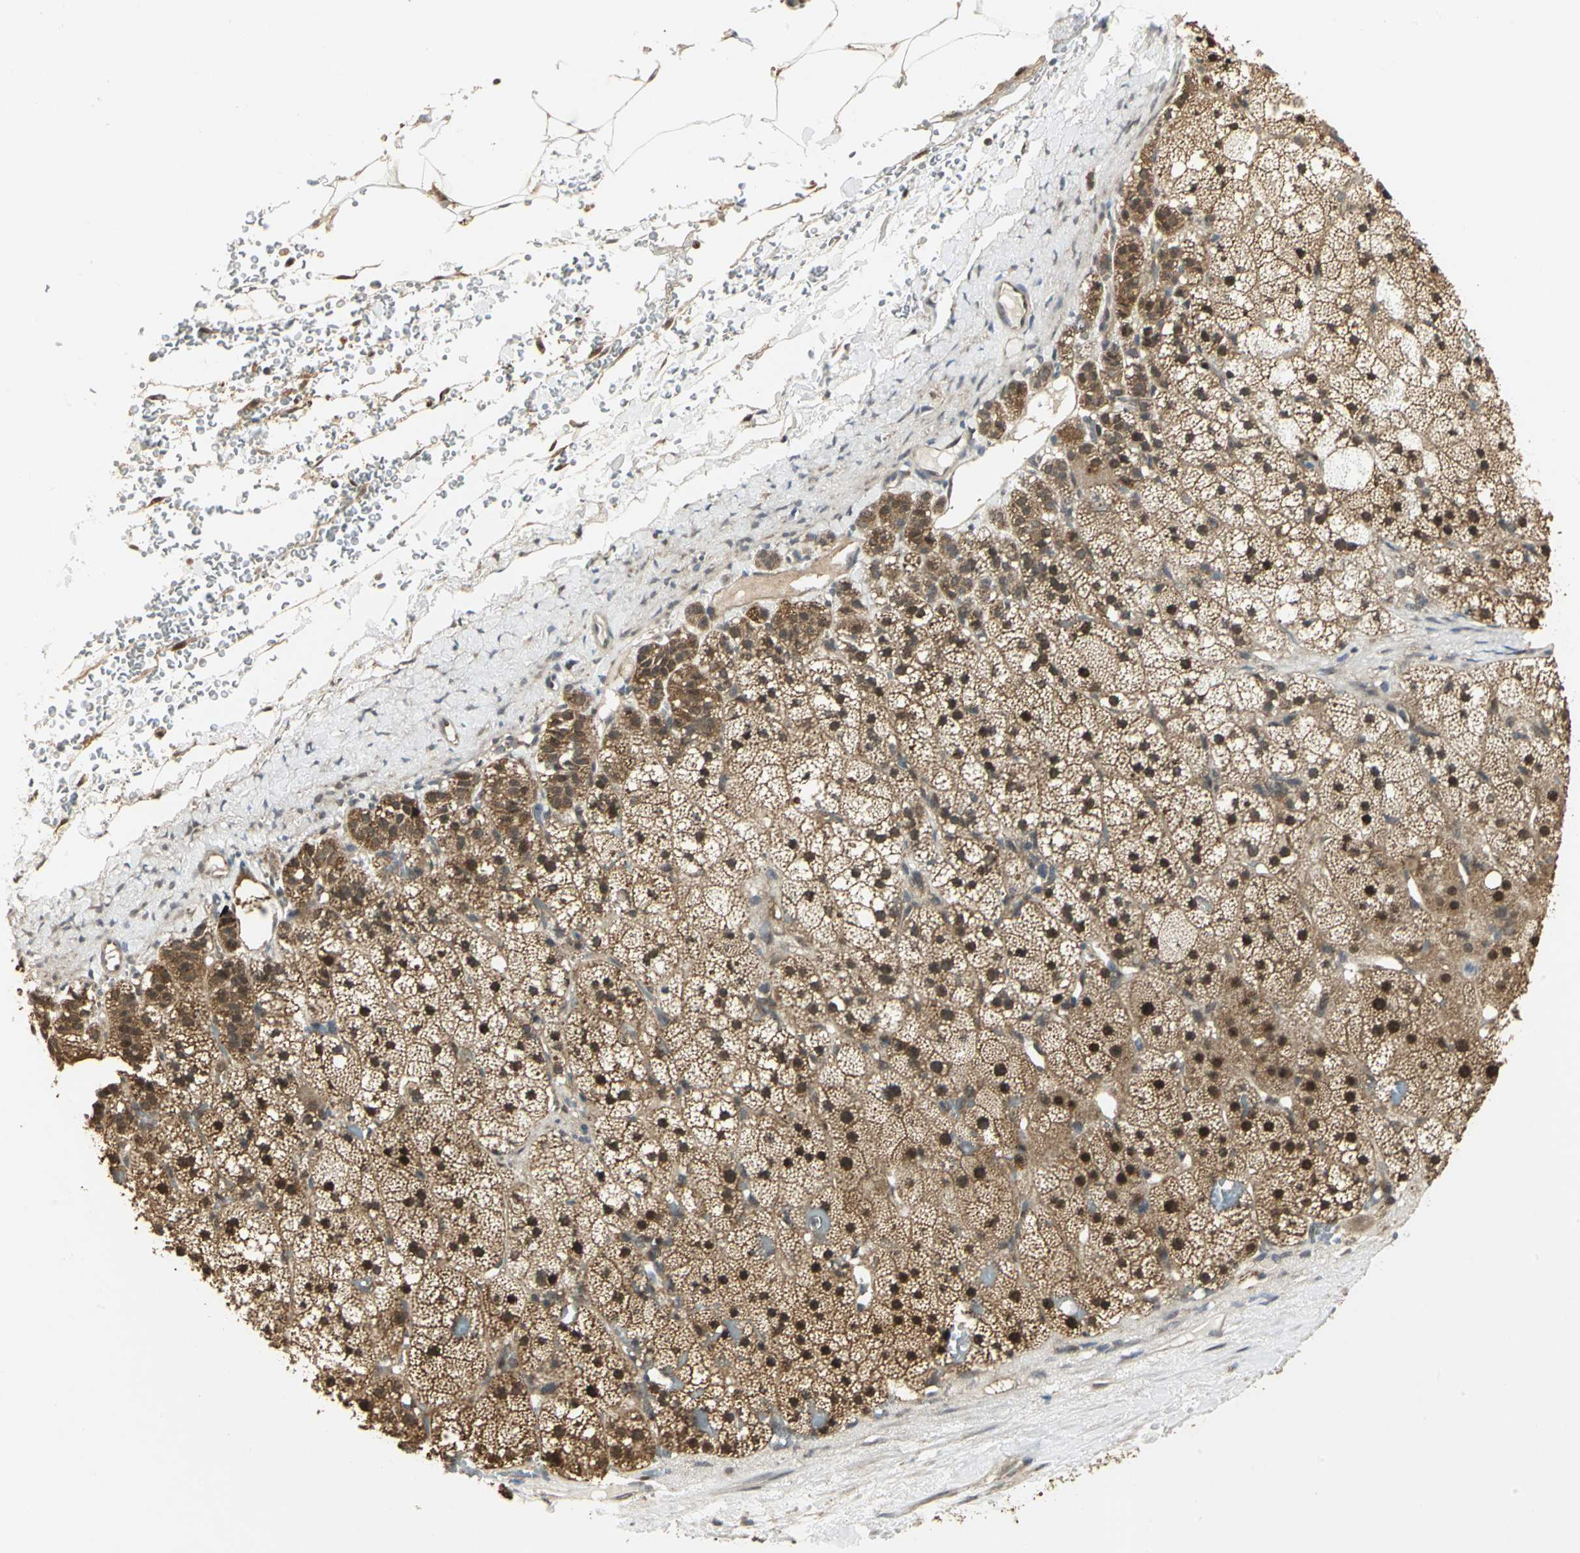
{"staining": {"intensity": "strong", "quantity": ">75%", "location": "cytoplasmic/membranous,nuclear"}, "tissue": "adrenal gland", "cell_type": "Glandular cells", "image_type": "normal", "snomed": [{"axis": "morphology", "description": "Normal tissue, NOS"}, {"axis": "topography", "description": "Adrenal gland"}], "caption": "A brown stain labels strong cytoplasmic/membranous,nuclear expression of a protein in glandular cells of normal human adrenal gland.", "gene": "PSMC4", "patient": {"sex": "male", "age": 35}}